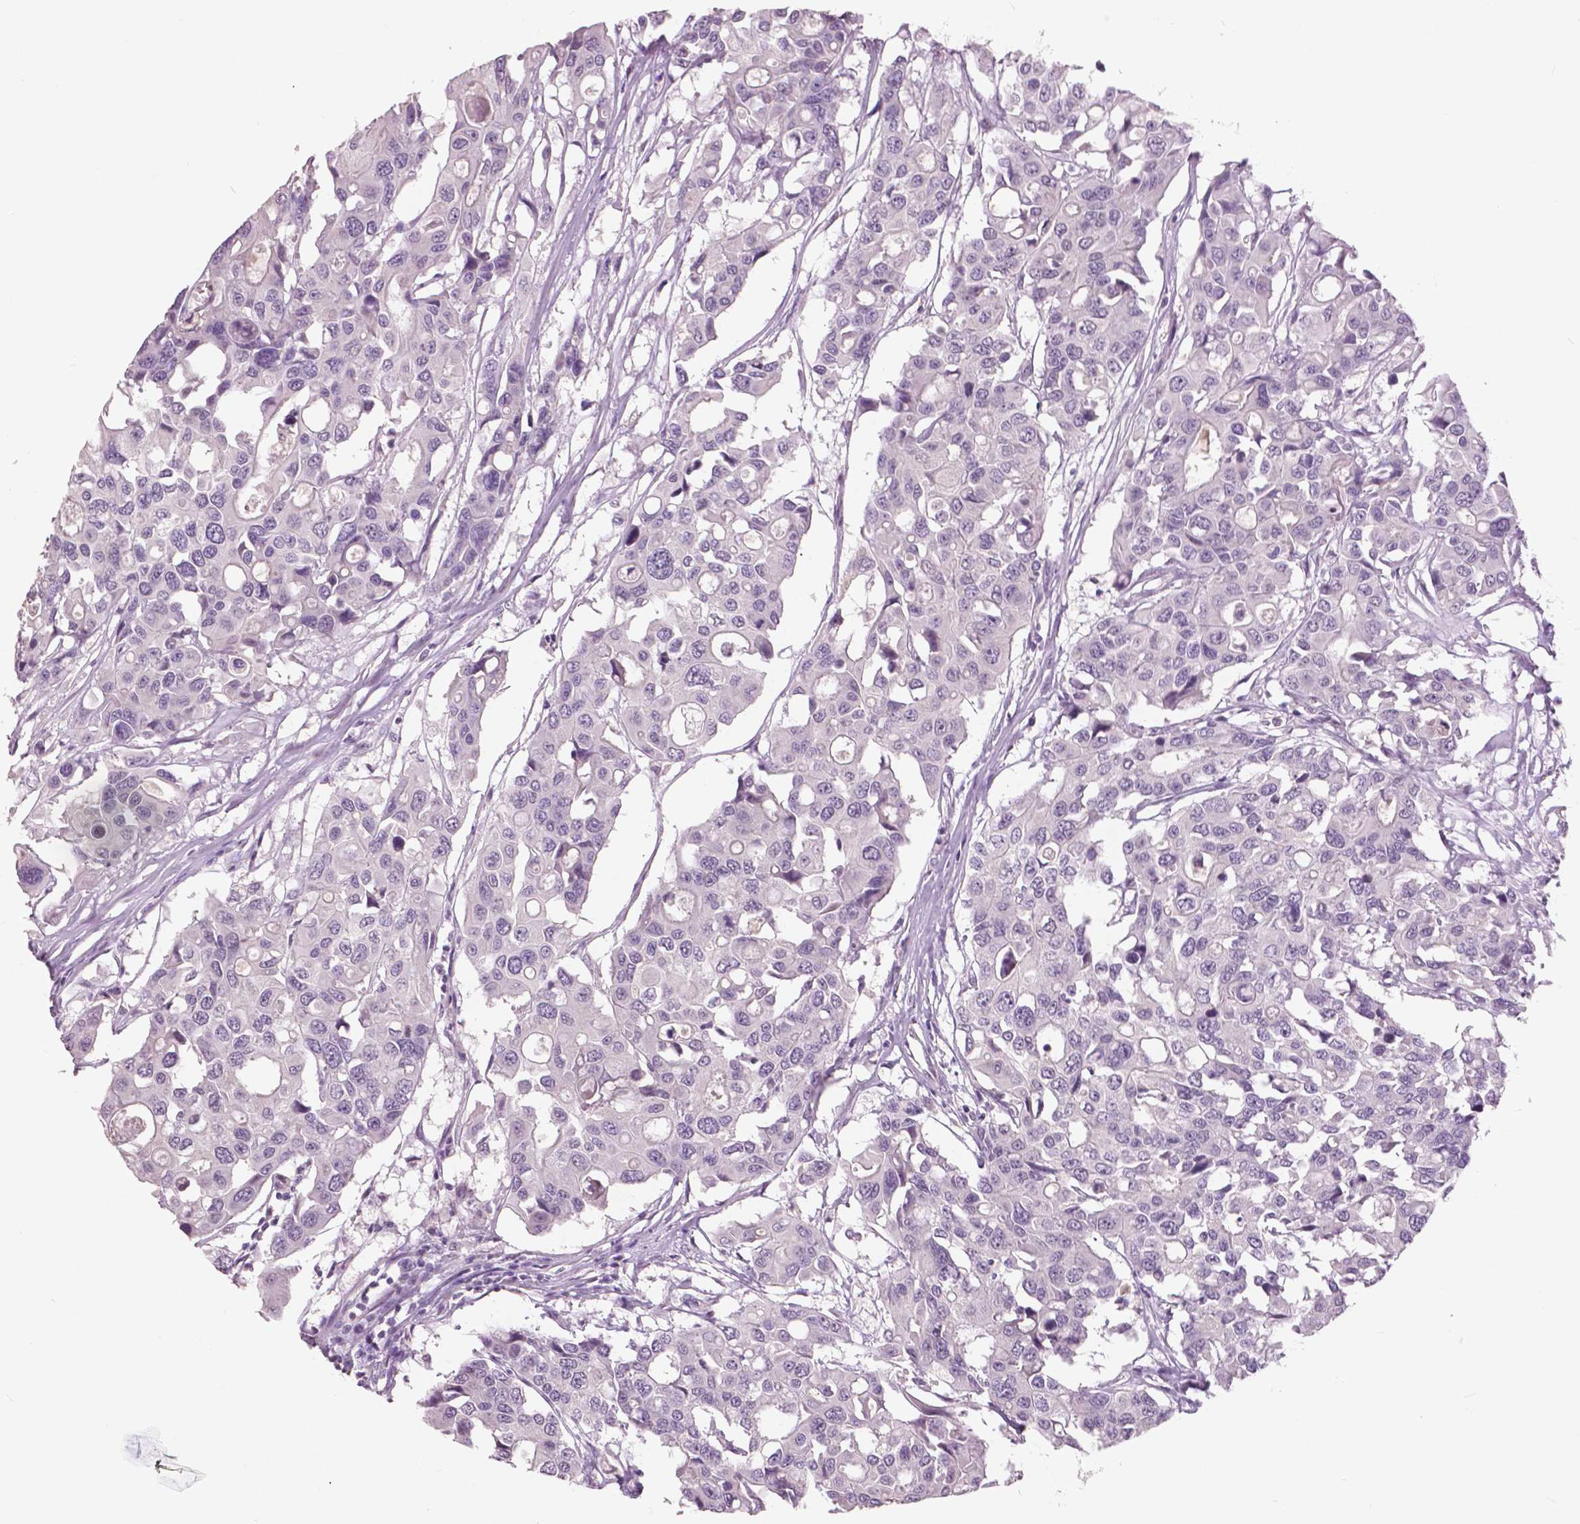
{"staining": {"intensity": "negative", "quantity": "none", "location": "none"}, "tissue": "colorectal cancer", "cell_type": "Tumor cells", "image_type": "cancer", "snomed": [{"axis": "morphology", "description": "Adenocarcinoma, NOS"}, {"axis": "topography", "description": "Colon"}], "caption": "An immunohistochemistry image of colorectal cancer (adenocarcinoma) is shown. There is no staining in tumor cells of colorectal cancer (adenocarcinoma). (Brightfield microscopy of DAB (3,3'-diaminobenzidine) immunohistochemistry (IHC) at high magnification).", "gene": "GRIN2A", "patient": {"sex": "male", "age": 77}}